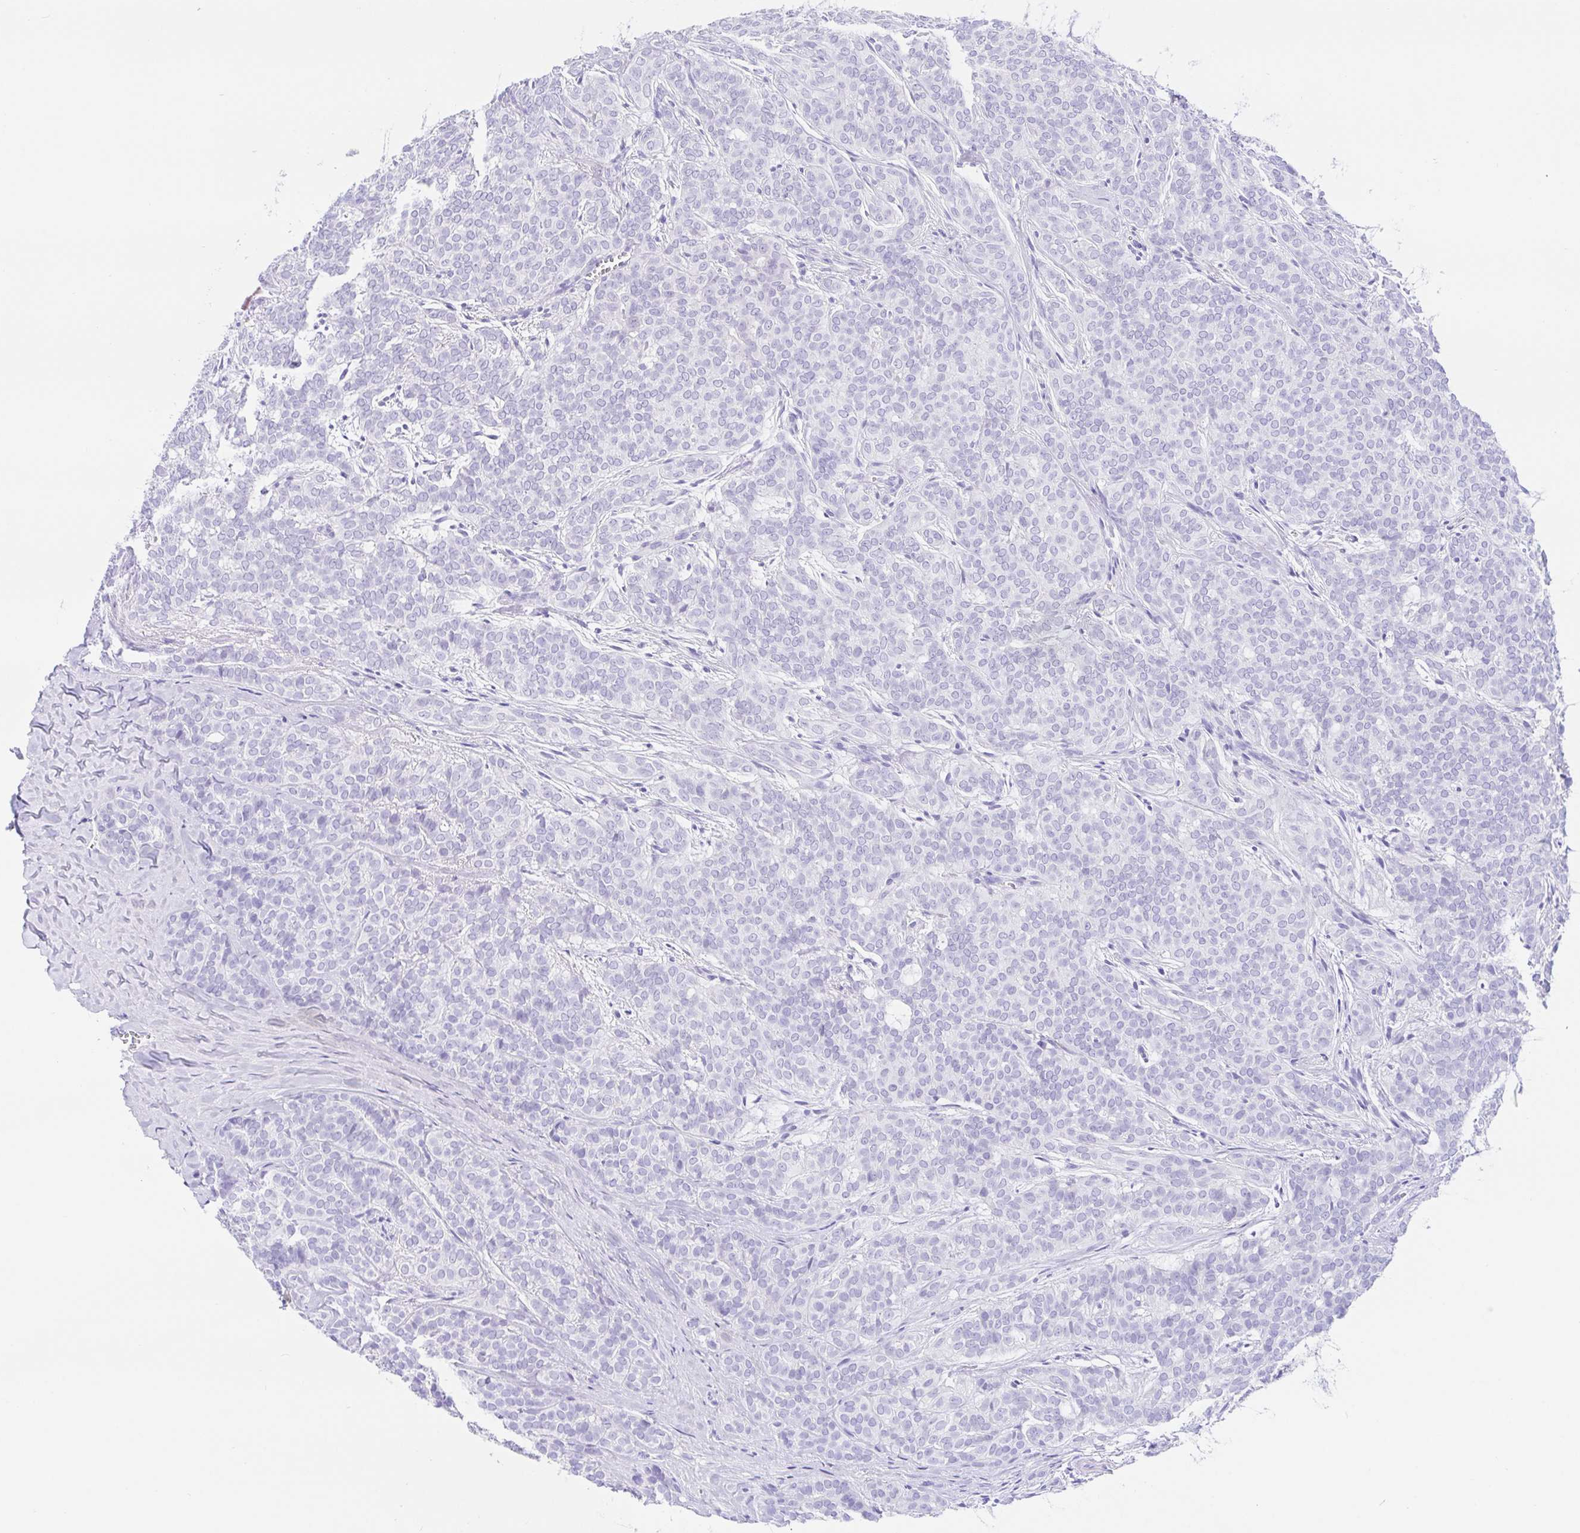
{"staining": {"intensity": "negative", "quantity": "none", "location": "none"}, "tissue": "head and neck cancer", "cell_type": "Tumor cells", "image_type": "cancer", "snomed": [{"axis": "morphology", "description": "Normal tissue, NOS"}, {"axis": "morphology", "description": "Adenocarcinoma, NOS"}, {"axis": "topography", "description": "Oral tissue"}, {"axis": "topography", "description": "Head-Neck"}], "caption": "There is no significant staining in tumor cells of head and neck cancer.", "gene": "PAX8", "patient": {"sex": "female", "age": 57}}